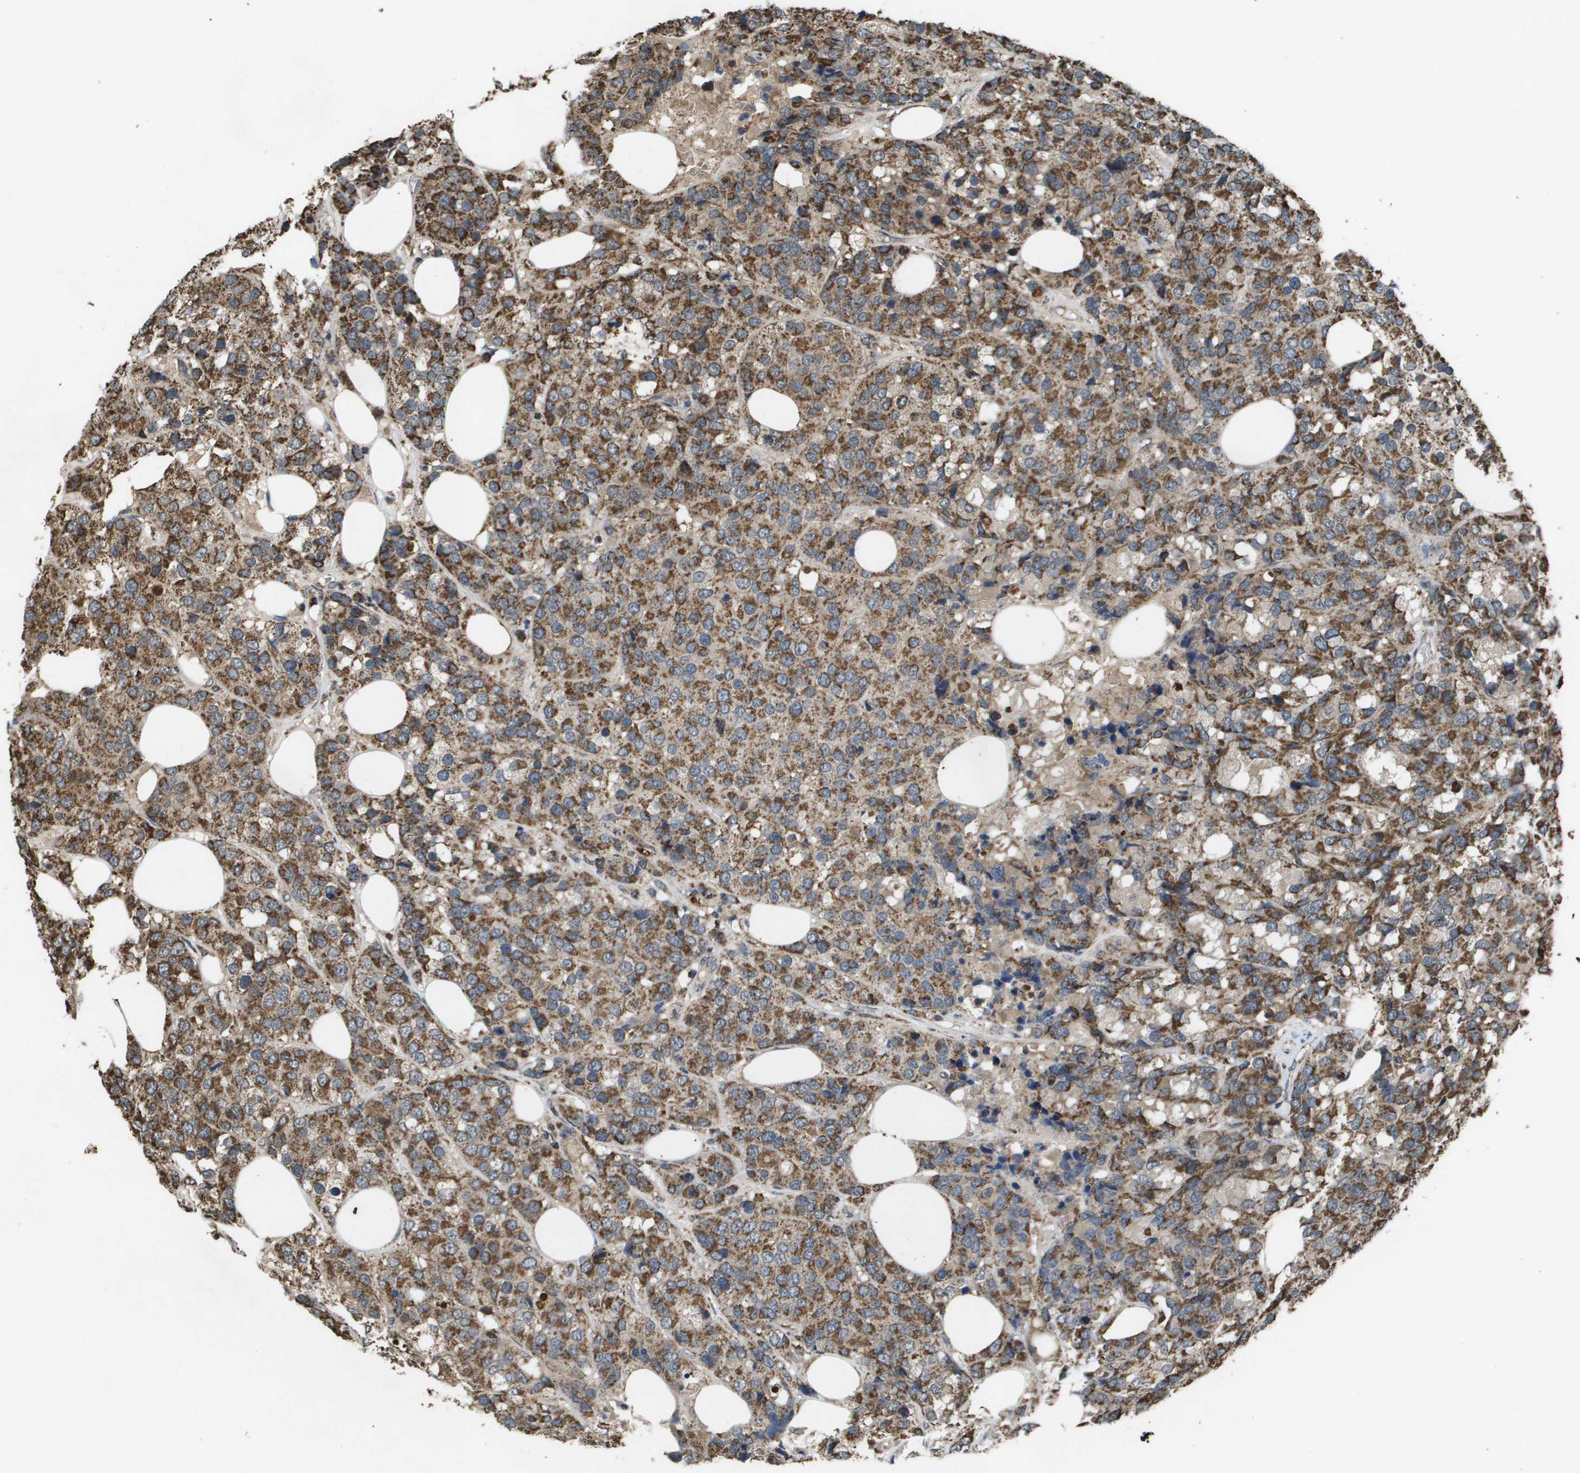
{"staining": {"intensity": "moderate", "quantity": ">75%", "location": "cytoplasmic/membranous"}, "tissue": "breast cancer", "cell_type": "Tumor cells", "image_type": "cancer", "snomed": [{"axis": "morphology", "description": "Lobular carcinoma"}, {"axis": "topography", "description": "Breast"}], "caption": "Protein staining of lobular carcinoma (breast) tissue exhibits moderate cytoplasmic/membranous positivity in about >75% of tumor cells.", "gene": "HSPE1", "patient": {"sex": "female", "age": 59}}